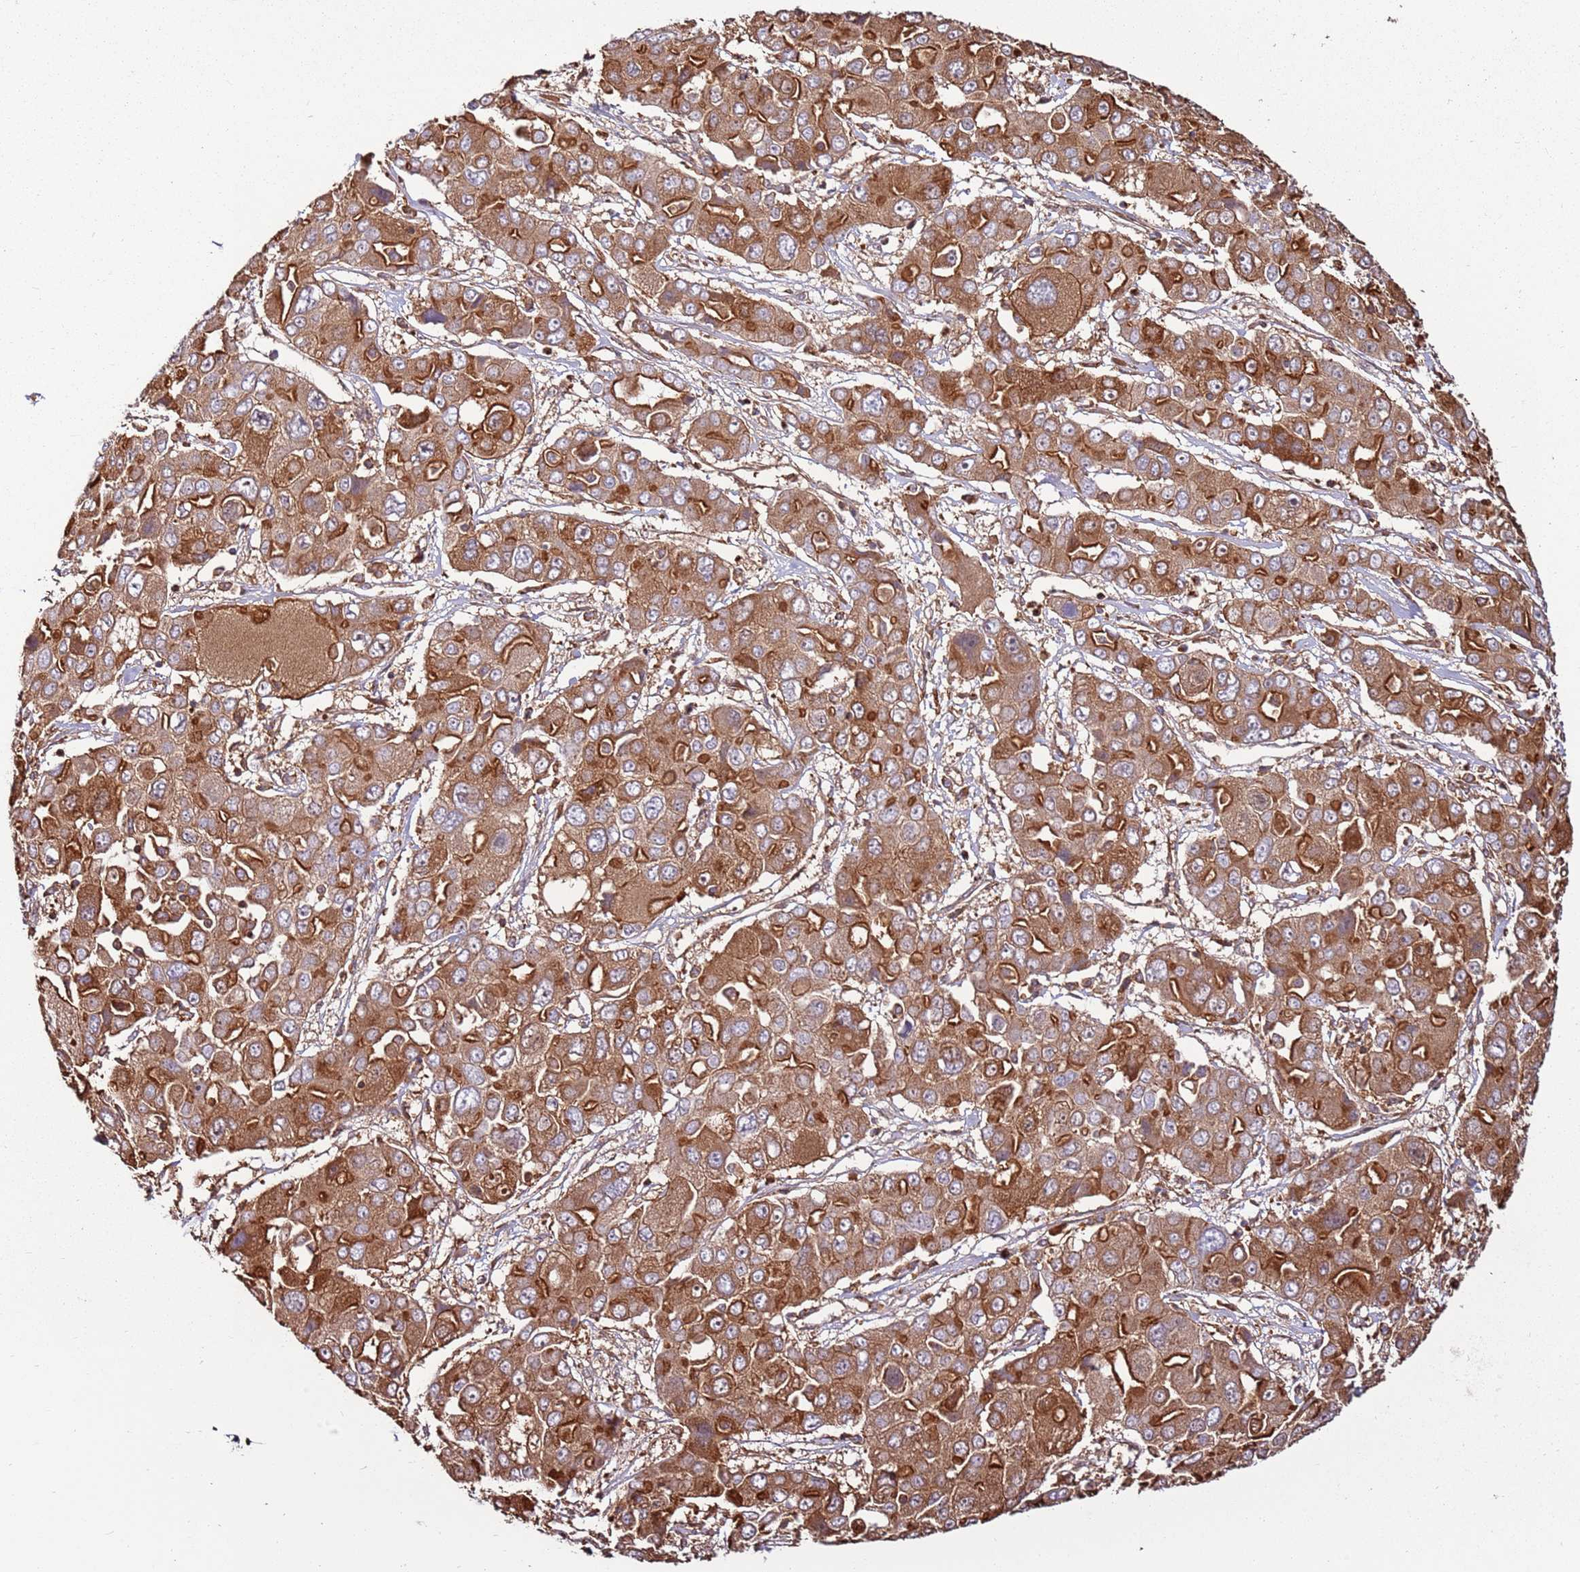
{"staining": {"intensity": "strong", "quantity": ">75%", "location": "cytoplasmic/membranous"}, "tissue": "liver cancer", "cell_type": "Tumor cells", "image_type": "cancer", "snomed": [{"axis": "morphology", "description": "Cholangiocarcinoma"}, {"axis": "topography", "description": "Liver"}], "caption": "Brown immunohistochemical staining in human liver cancer (cholangiocarcinoma) reveals strong cytoplasmic/membranous positivity in approximately >75% of tumor cells.", "gene": "ACVR2A", "patient": {"sex": "male", "age": 67}}